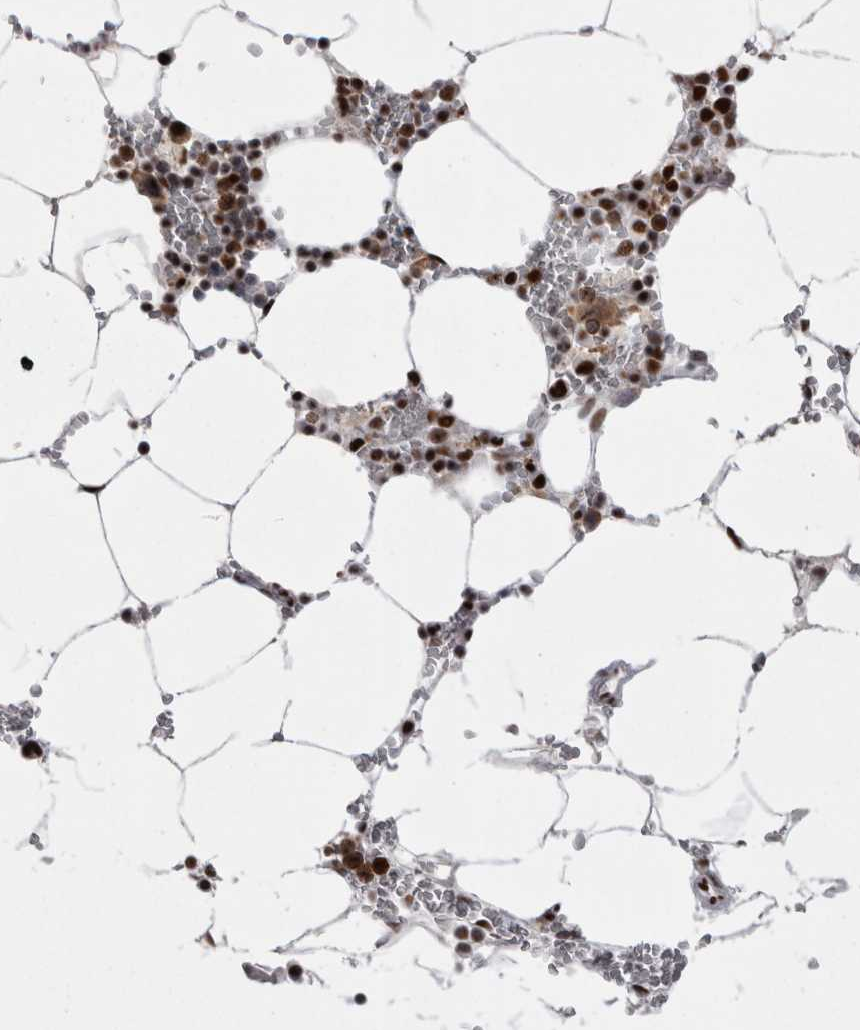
{"staining": {"intensity": "strong", "quantity": ">75%", "location": "nuclear"}, "tissue": "bone marrow", "cell_type": "Hematopoietic cells", "image_type": "normal", "snomed": [{"axis": "morphology", "description": "Normal tissue, NOS"}, {"axis": "topography", "description": "Bone marrow"}], "caption": "Protein analysis of normal bone marrow reveals strong nuclear expression in approximately >75% of hematopoietic cells. (Brightfield microscopy of DAB IHC at high magnification).", "gene": "SNRNP40", "patient": {"sex": "male", "age": 70}}